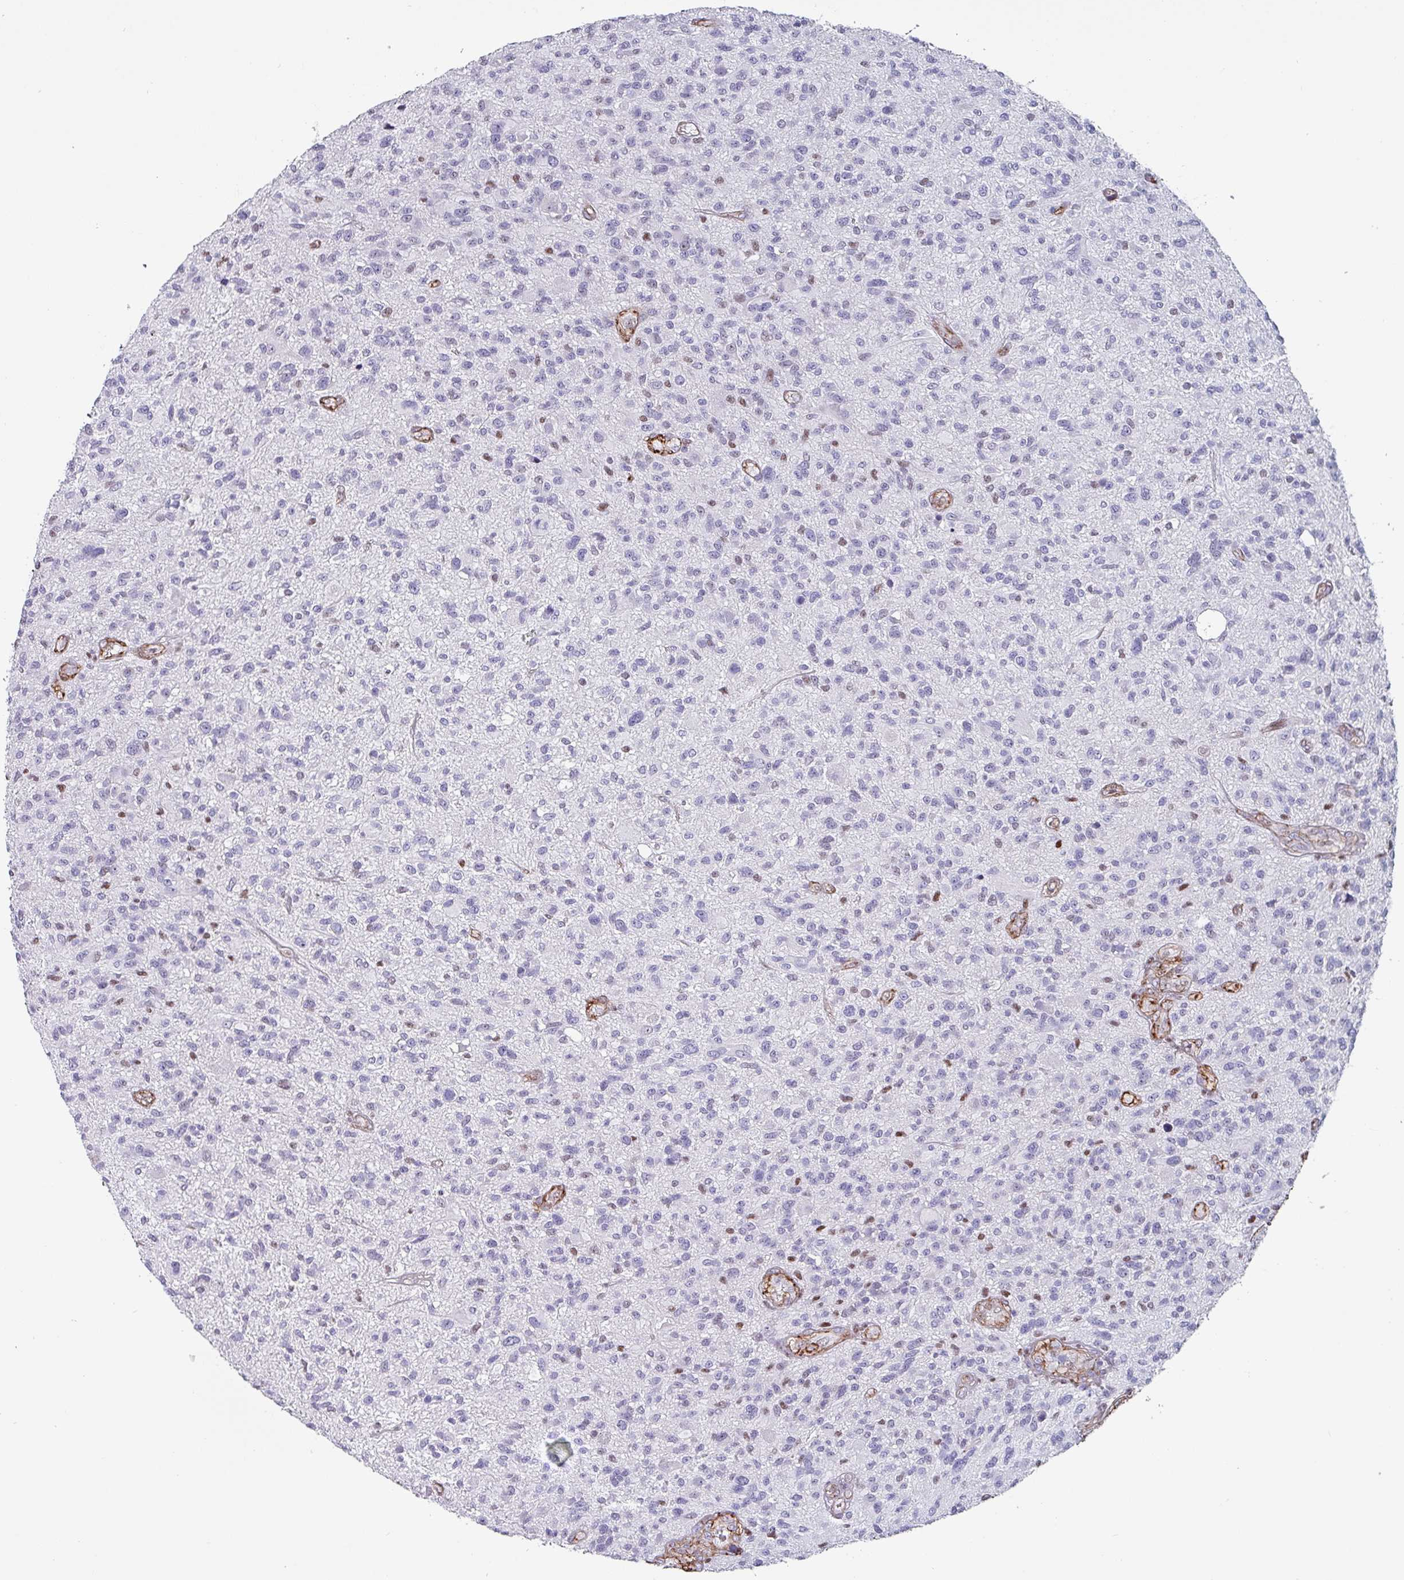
{"staining": {"intensity": "negative", "quantity": "none", "location": "none"}, "tissue": "glioma", "cell_type": "Tumor cells", "image_type": "cancer", "snomed": [{"axis": "morphology", "description": "Glioma, malignant, High grade"}, {"axis": "topography", "description": "Brain"}], "caption": "A photomicrograph of human glioma is negative for staining in tumor cells.", "gene": "ZNF816-ZNF321P", "patient": {"sex": "male", "age": 47}}